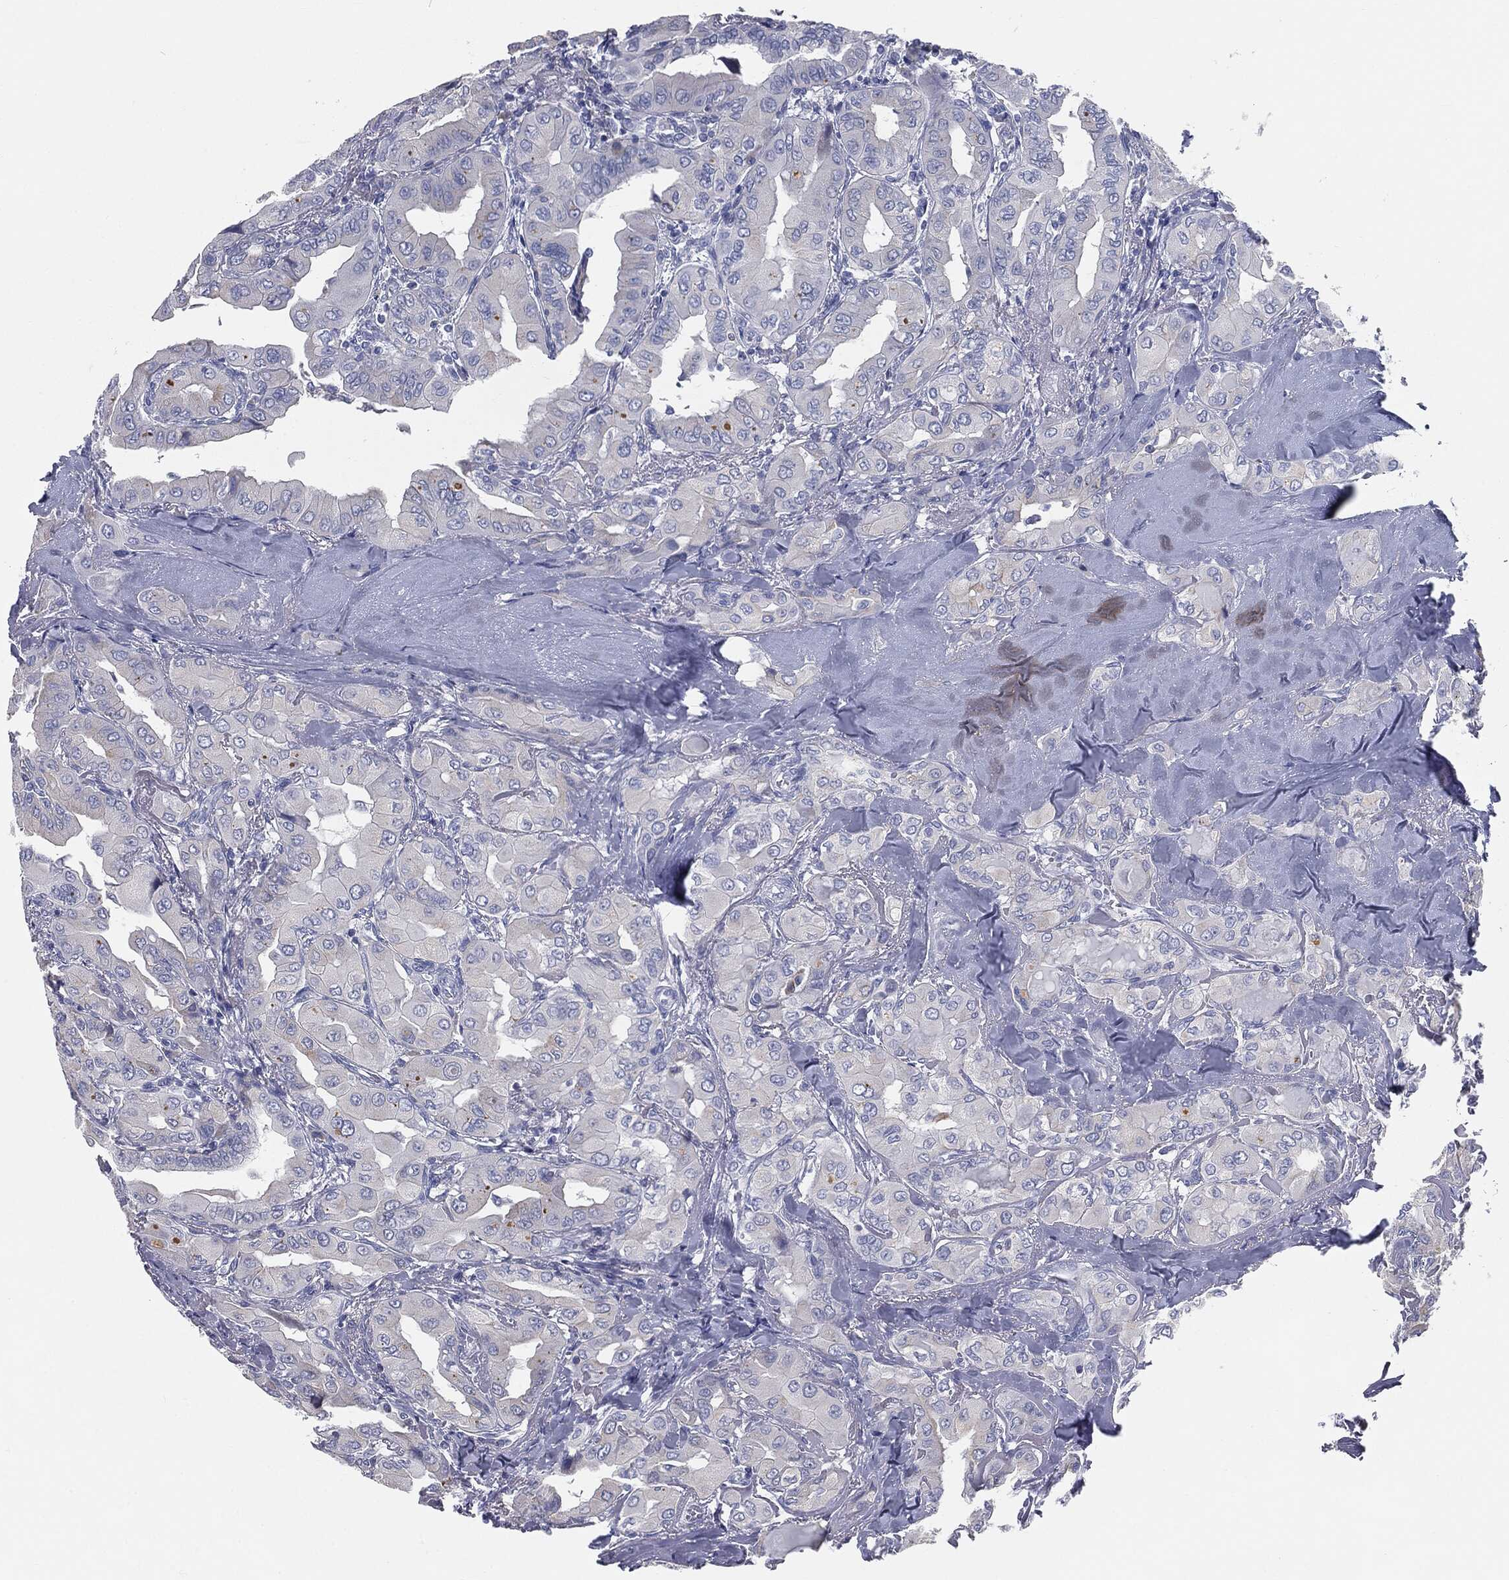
{"staining": {"intensity": "negative", "quantity": "none", "location": "none"}, "tissue": "thyroid cancer", "cell_type": "Tumor cells", "image_type": "cancer", "snomed": [{"axis": "morphology", "description": "Normal tissue, NOS"}, {"axis": "morphology", "description": "Papillary adenocarcinoma, NOS"}, {"axis": "topography", "description": "Thyroid gland"}], "caption": "This is a micrograph of immunohistochemistry staining of papillary adenocarcinoma (thyroid), which shows no staining in tumor cells.", "gene": "CAV3", "patient": {"sex": "female", "age": 66}}